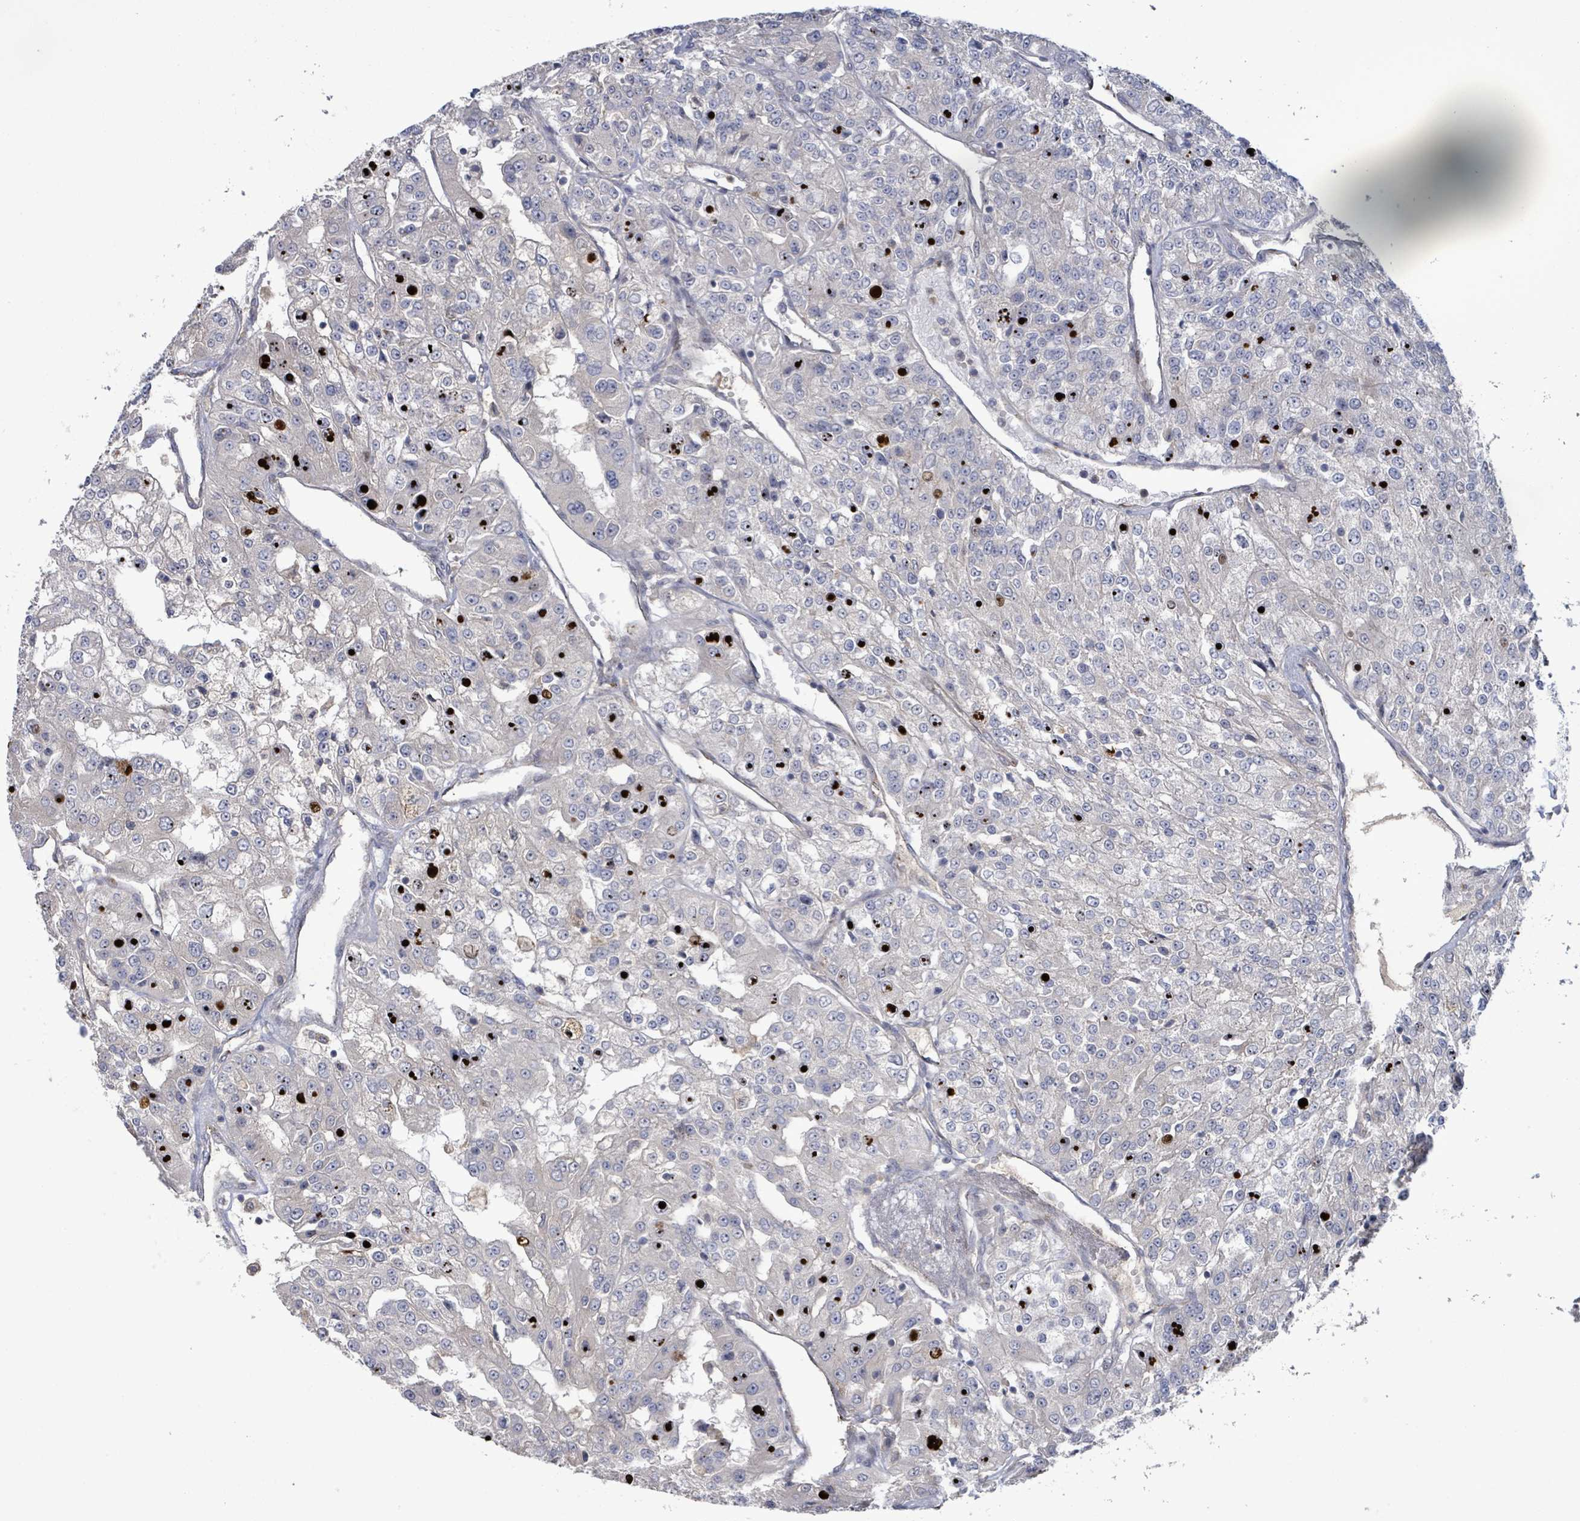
{"staining": {"intensity": "negative", "quantity": "none", "location": "none"}, "tissue": "renal cancer", "cell_type": "Tumor cells", "image_type": "cancer", "snomed": [{"axis": "morphology", "description": "Adenocarcinoma, NOS"}, {"axis": "topography", "description": "Kidney"}], "caption": "Histopathology image shows no protein positivity in tumor cells of renal cancer tissue.", "gene": "SLIT3", "patient": {"sex": "female", "age": 63}}